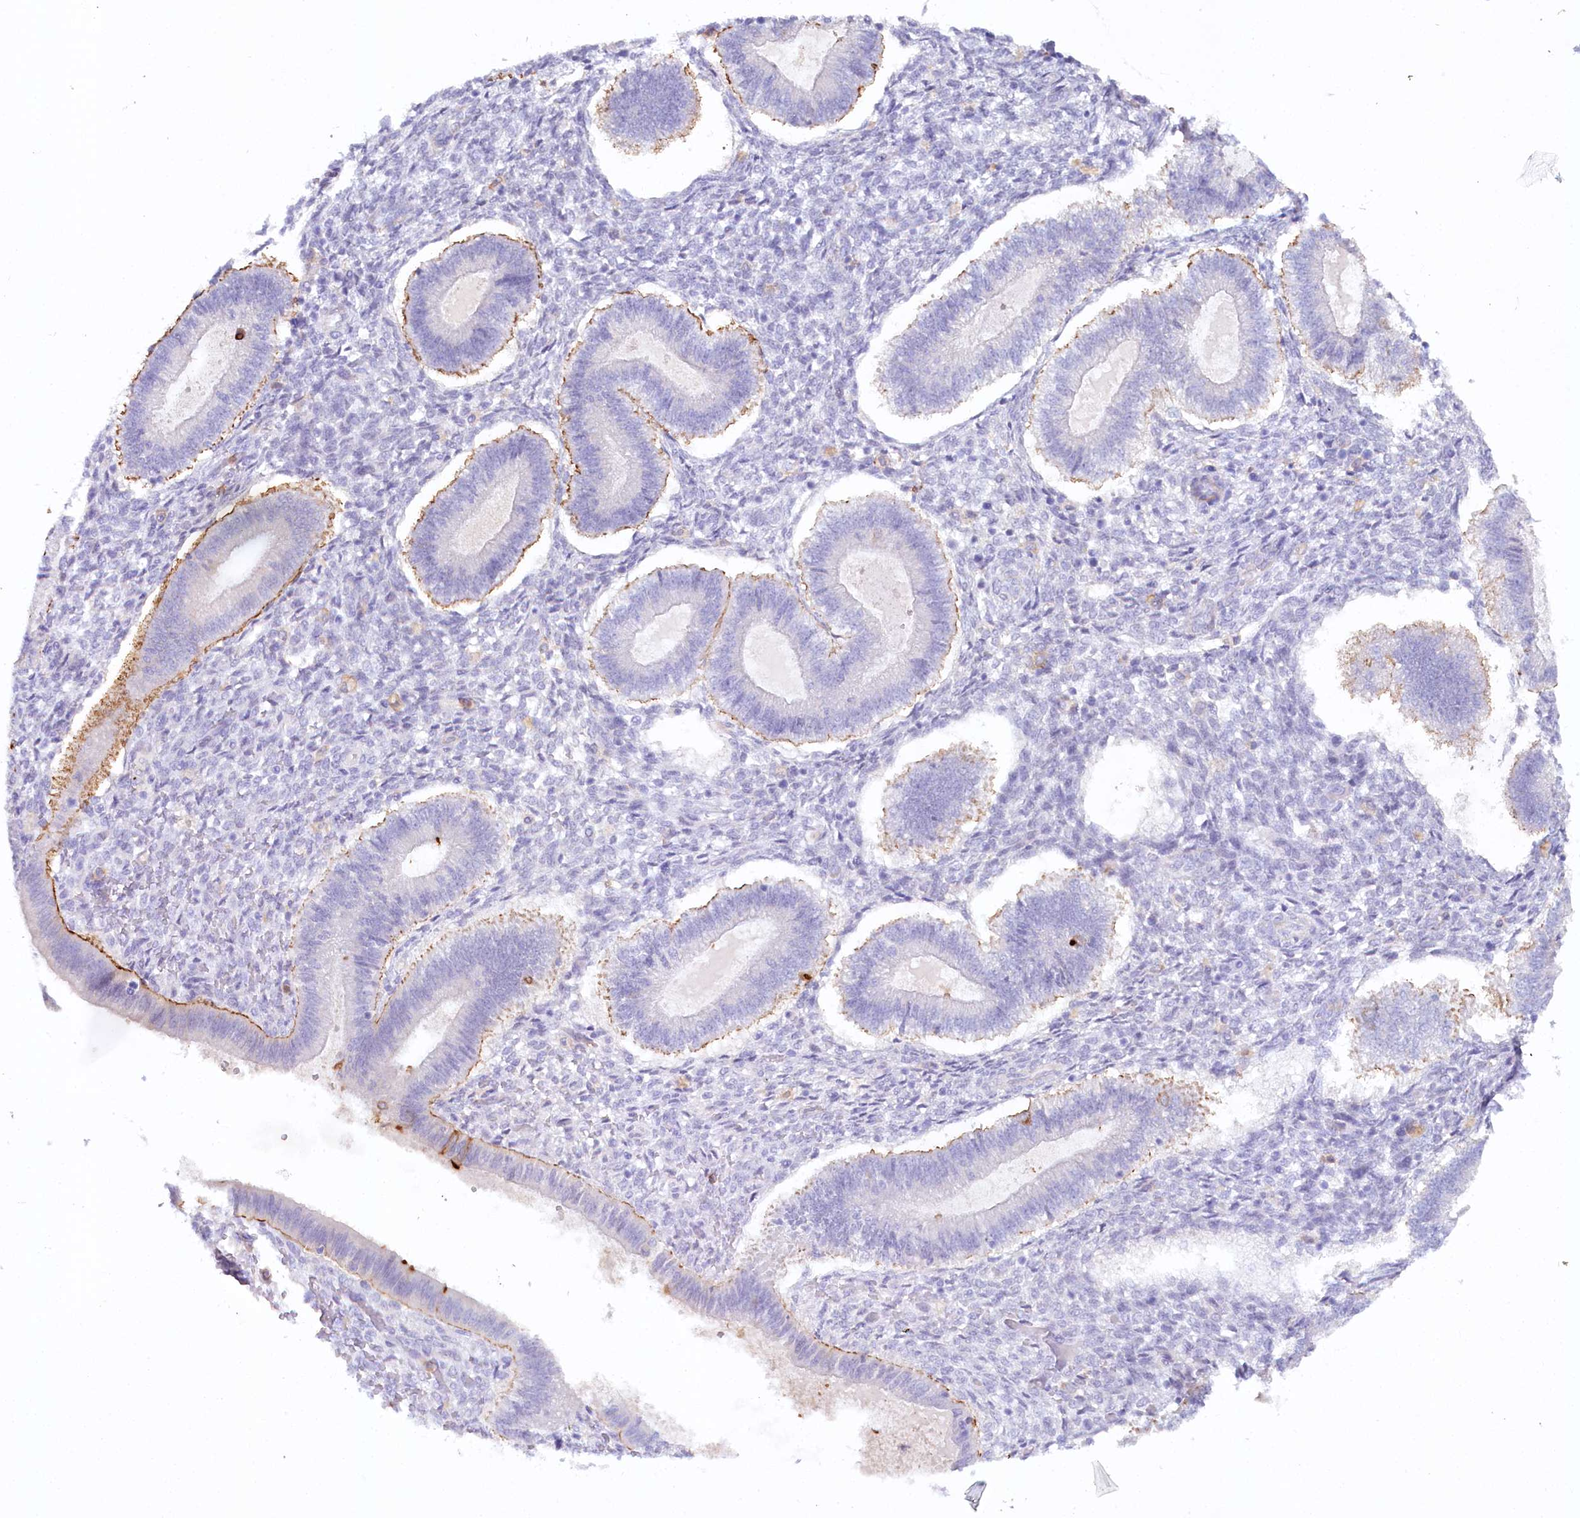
{"staining": {"intensity": "negative", "quantity": "none", "location": "none"}, "tissue": "endometrium", "cell_type": "Cells in endometrial stroma", "image_type": "normal", "snomed": [{"axis": "morphology", "description": "Normal tissue, NOS"}, {"axis": "topography", "description": "Endometrium"}], "caption": "DAB (3,3'-diaminobenzidine) immunohistochemical staining of unremarkable human endometrium shows no significant staining in cells in endometrial stroma.", "gene": "ALDH3B1", "patient": {"sex": "female", "age": 25}}